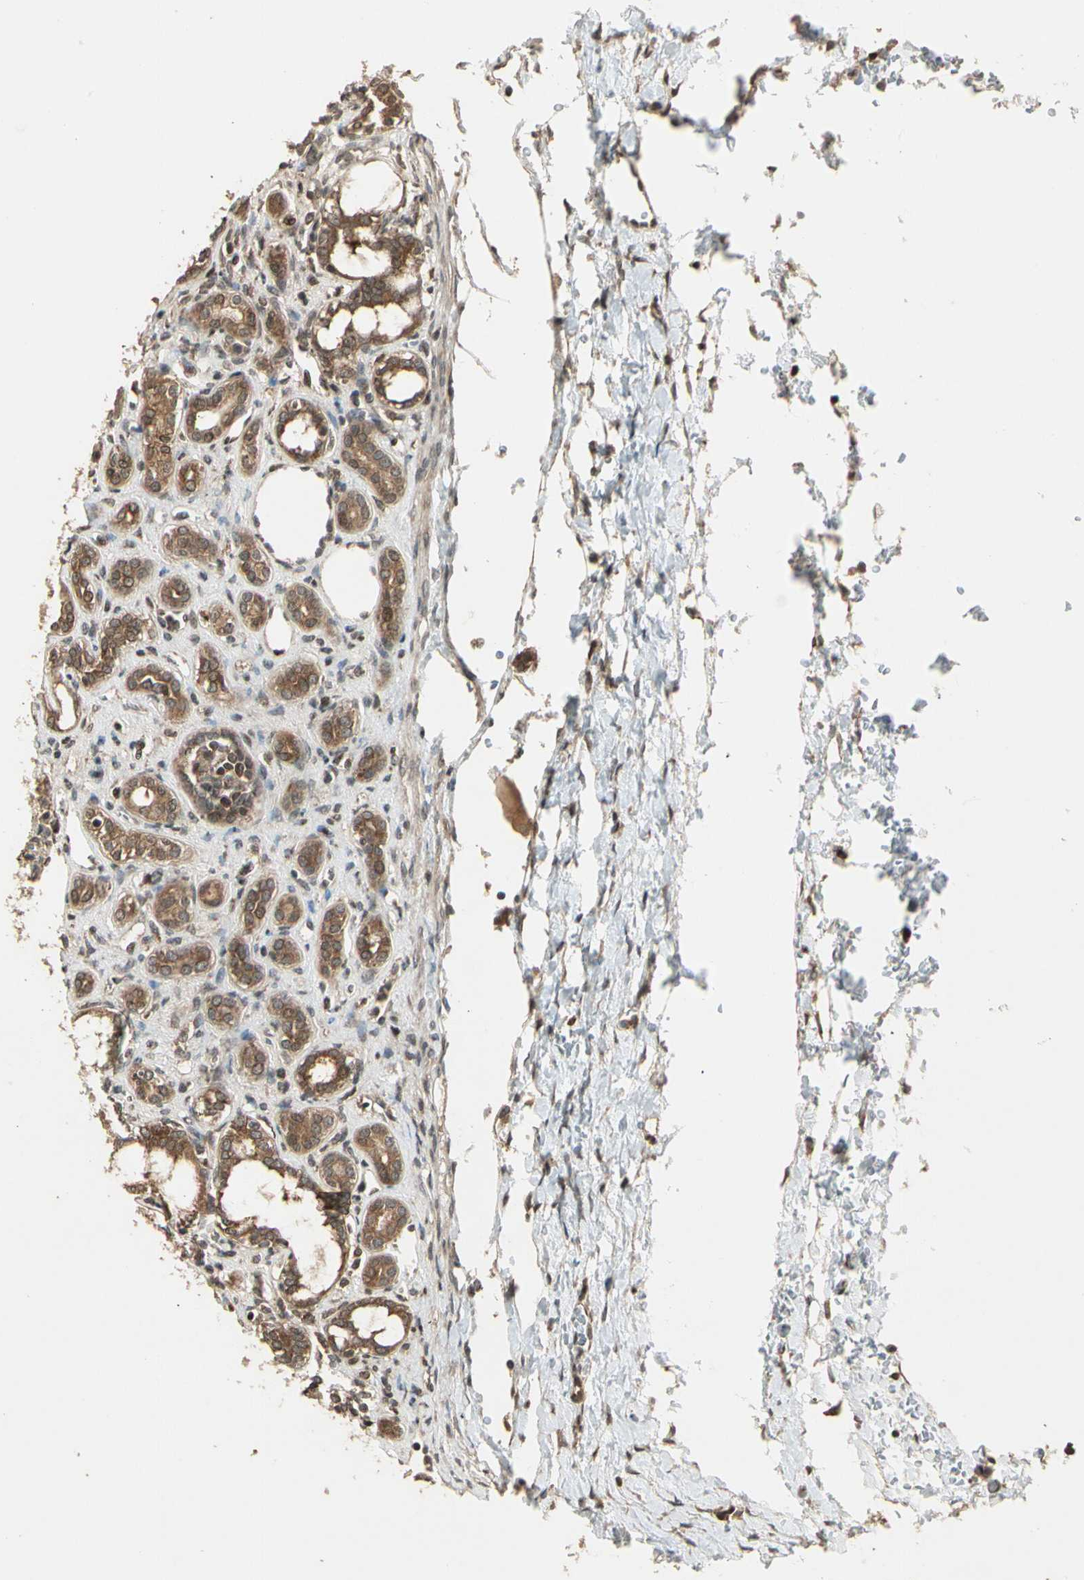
{"staining": {"intensity": "strong", "quantity": "<25%", "location": "cytoplasmic/membranous"}, "tissue": "kidney", "cell_type": "Cells in glomeruli", "image_type": "normal", "snomed": [{"axis": "morphology", "description": "Normal tissue, NOS"}, {"axis": "topography", "description": "Kidney"}], "caption": "An immunohistochemistry (IHC) image of unremarkable tissue is shown. Protein staining in brown highlights strong cytoplasmic/membranous positivity in kidney within cells in glomeruli.", "gene": "GLUL", "patient": {"sex": "male", "age": 7}}